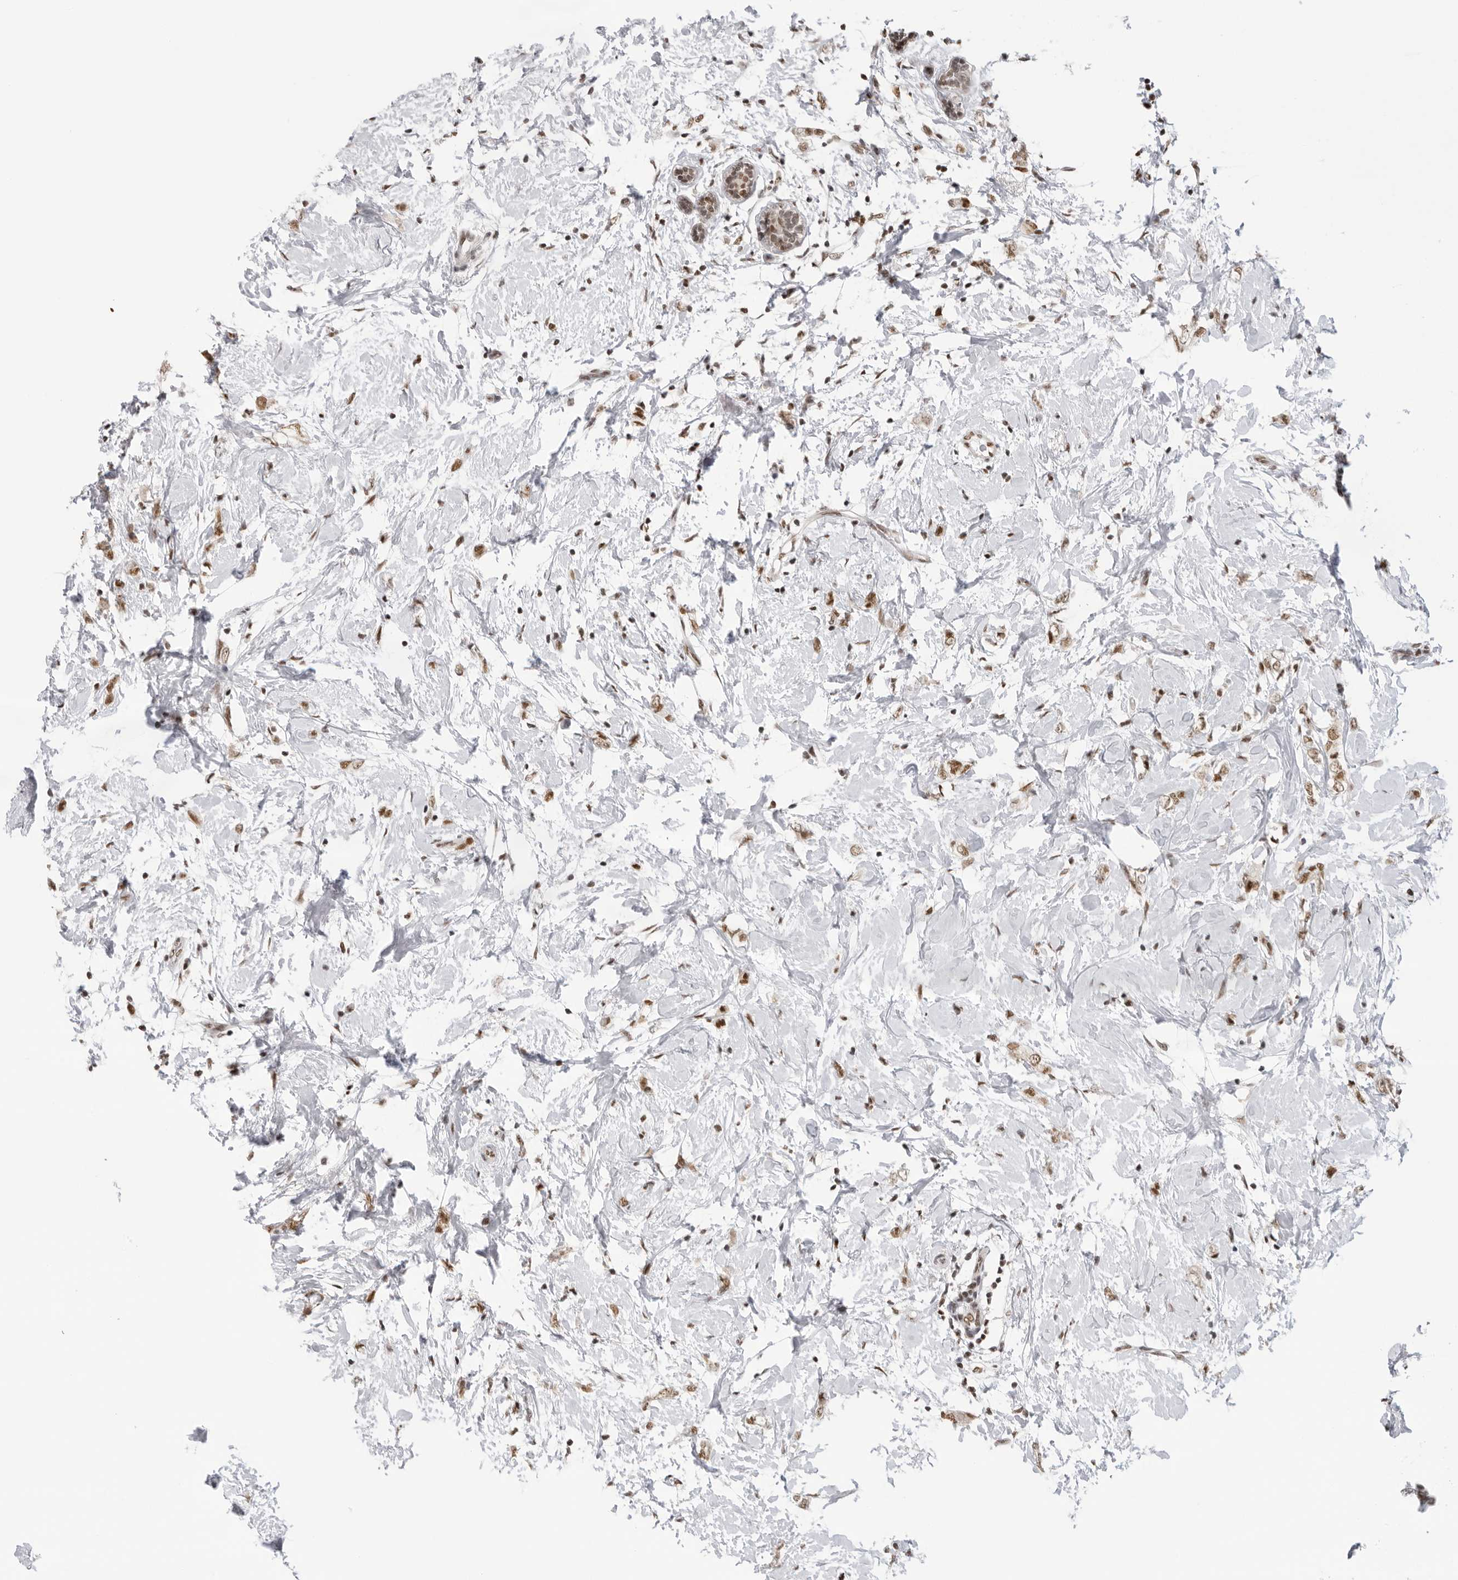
{"staining": {"intensity": "moderate", "quantity": ">75%", "location": "nuclear"}, "tissue": "breast cancer", "cell_type": "Tumor cells", "image_type": "cancer", "snomed": [{"axis": "morphology", "description": "Normal tissue, NOS"}, {"axis": "morphology", "description": "Lobular carcinoma"}, {"axis": "topography", "description": "Breast"}], "caption": "Breast cancer tissue exhibits moderate nuclear staining in about >75% of tumor cells", "gene": "RPA2", "patient": {"sex": "female", "age": 47}}